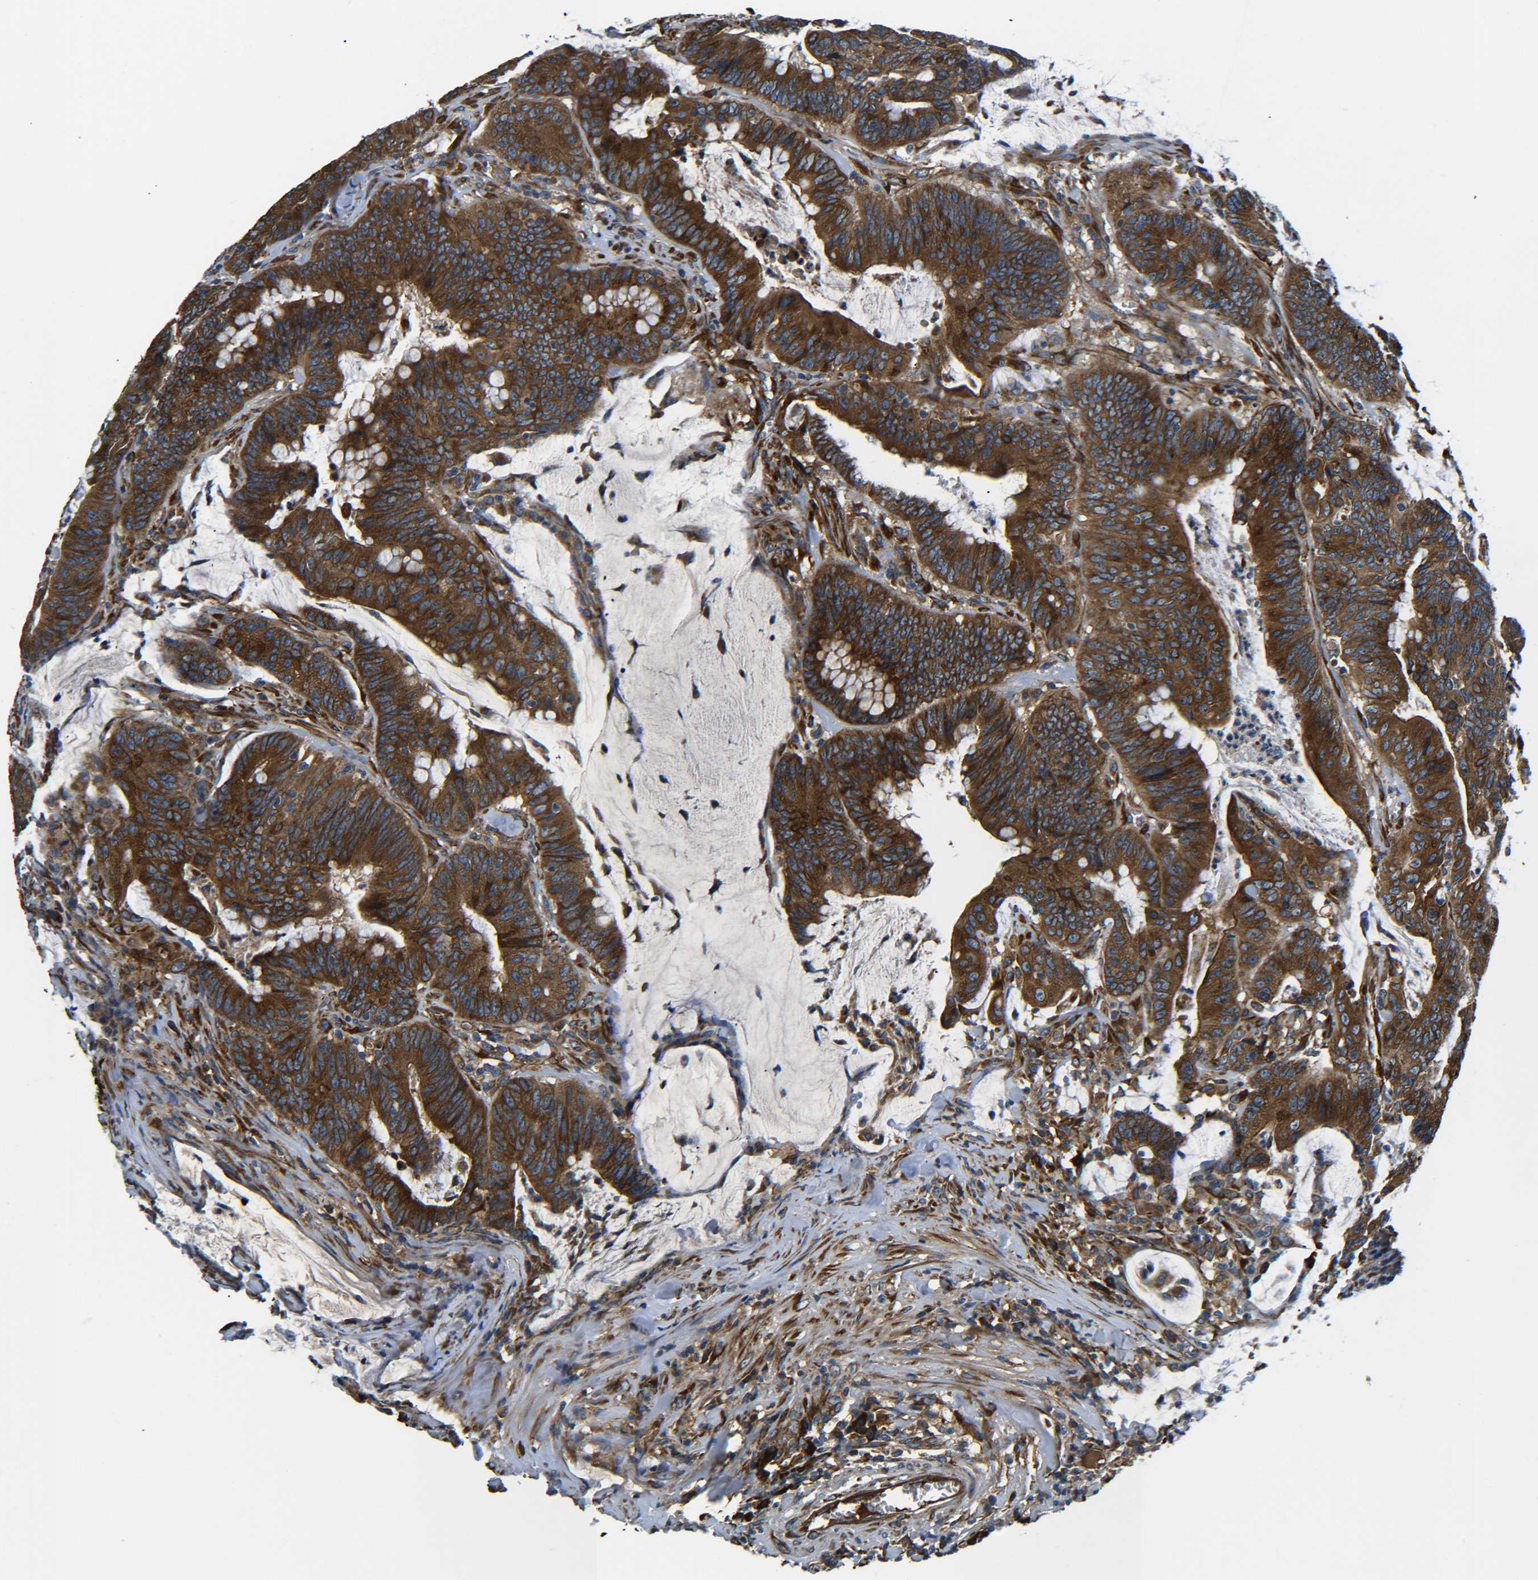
{"staining": {"intensity": "strong", "quantity": ">75%", "location": "cytoplasmic/membranous"}, "tissue": "colorectal cancer", "cell_type": "Tumor cells", "image_type": "cancer", "snomed": [{"axis": "morphology", "description": "Adenocarcinoma, NOS"}, {"axis": "topography", "description": "Colon"}], "caption": "Human colorectal cancer stained for a protein (brown) displays strong cytoplasmic/membranous positive positivity in approximately >75% of tumor cells.", "gene": "PREB", "patient": {"sex": "male", "age": 45}}